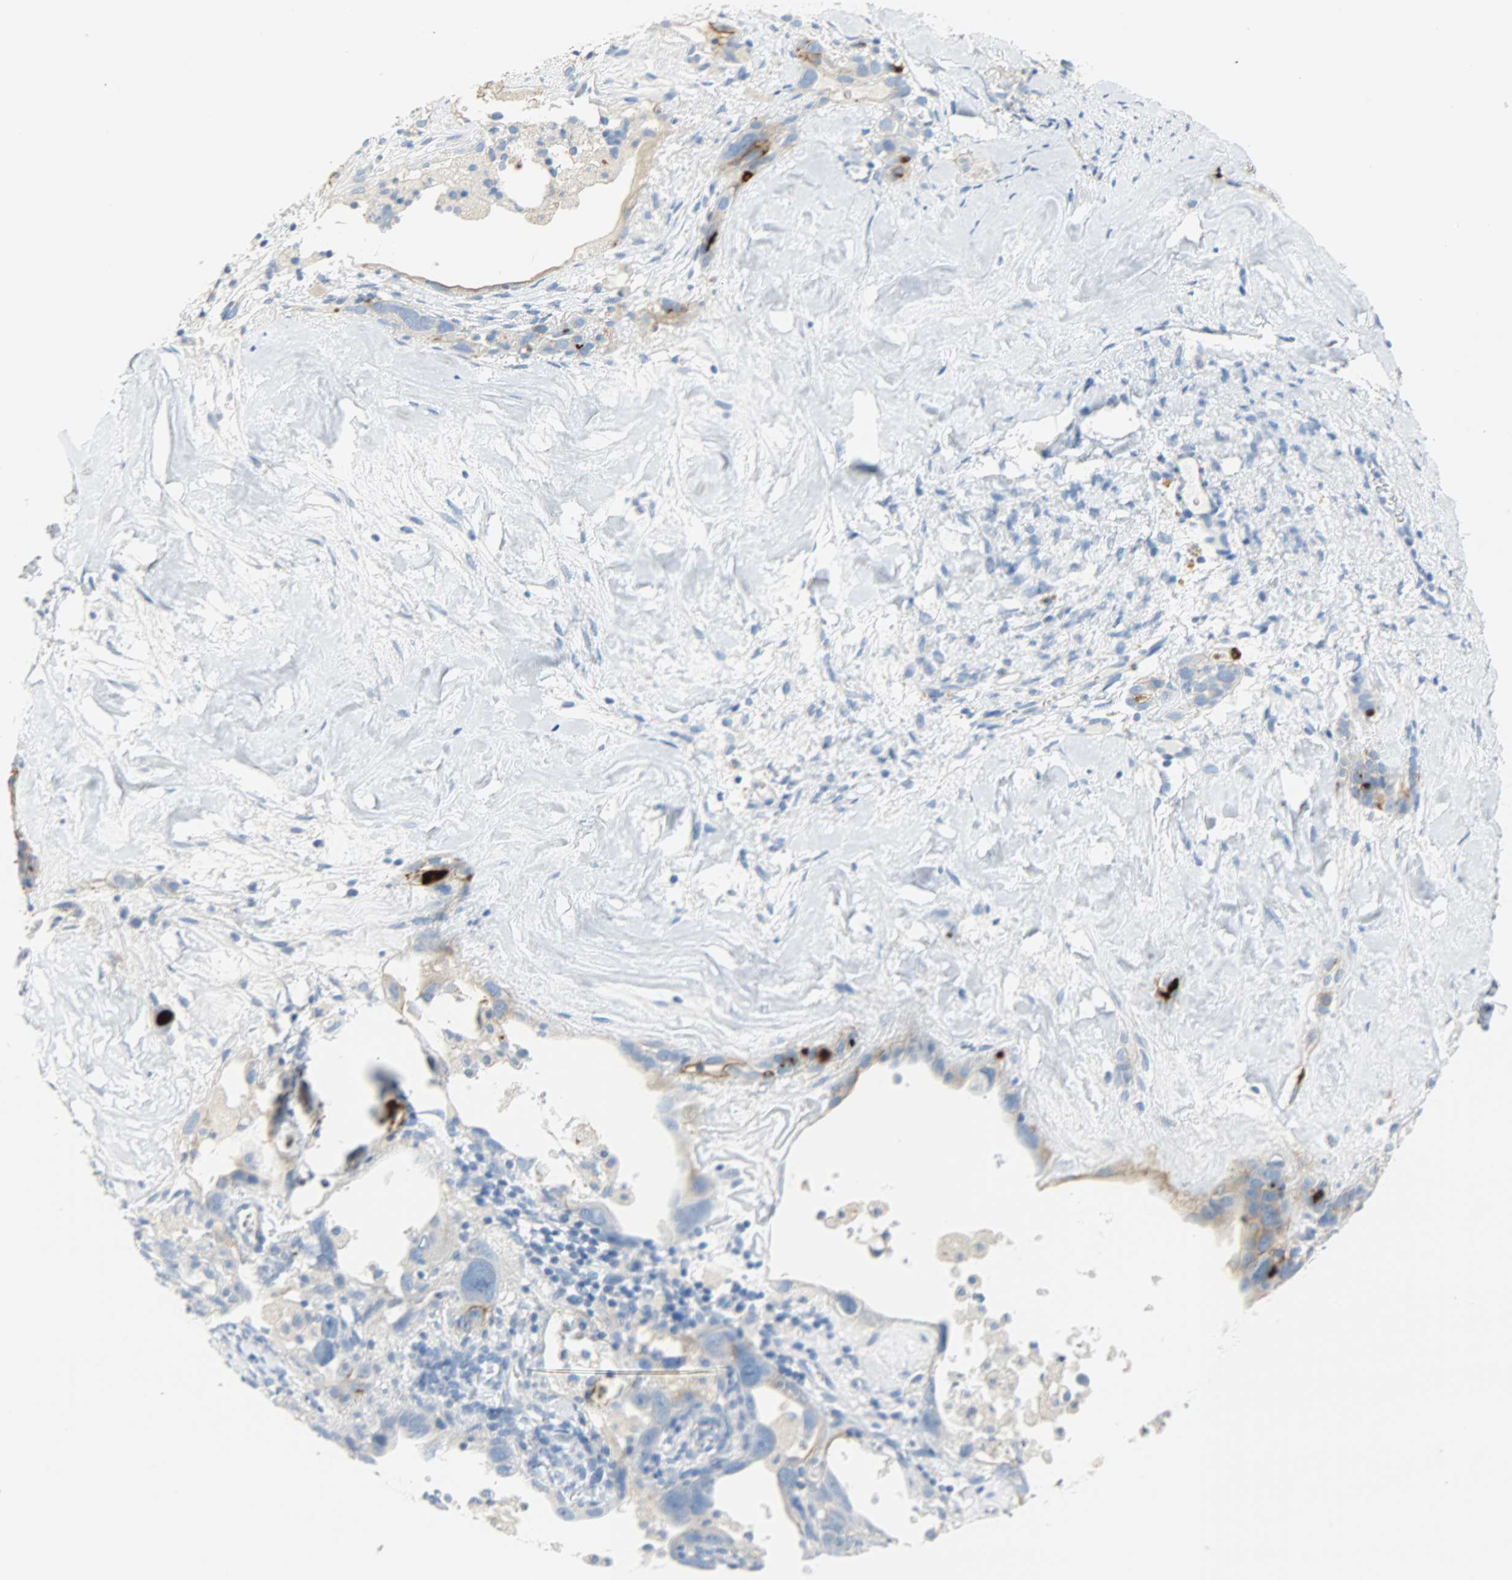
{"staining": {"intensity": "moderate", "quantity": ">75%", "location": "cytoplasmic/membranous"}, "tissue": "ovarian cancer", "cell_type": "Tumor cells", "image_type": "cancer", "snomed": [{"axis": "morphology", "description": "Cystadenocarcinoma, serous, NOS"}, {"axis": "topography", "description": "Ovary"}], "caption": "IHC of human serous cystadenocarcinoma (ovarian) shows medium levels of moderate cytoplasmic/membranous positivity in about >75% of tumor cells. Nuclei are stained in blue.", "gene": "PROM1", "patient": {"sex": "female", "age": 66}}